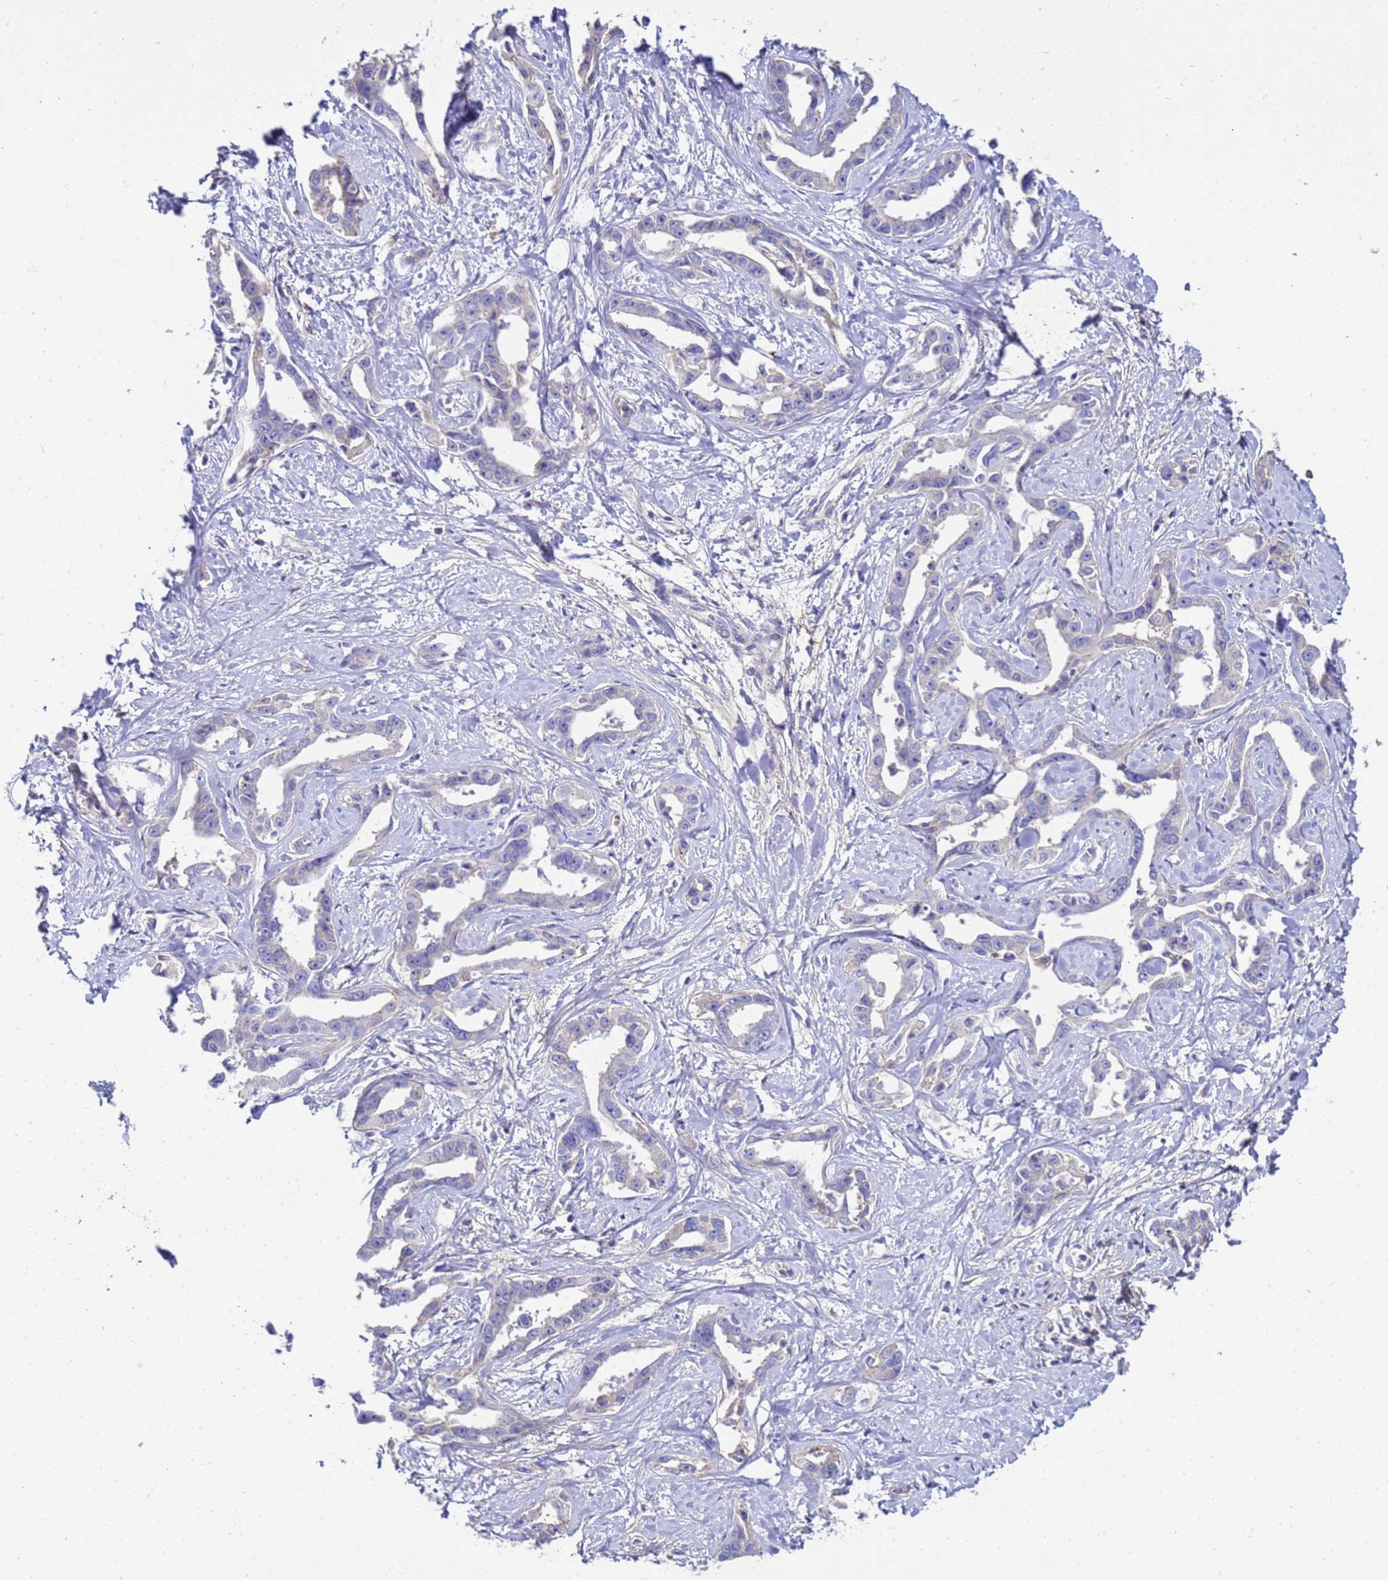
{"staining": {"intensity": "negative", "quantity": "none", "location": "none"}, "tissue": "liver cancer", "cell_type": "Tumor cells", "image_type": "cancer", "snomed": [{"axis": "morphology", "description": "Cholangiocarcinoma"}, {"axis": "topography", "description": "Liver"}], "caption": "This is a histopathology image of IHC staining of liver cancer (cholangiocarcinoma), which shows no staining in tumor cells.", "gene": "TBCD", "patient": {"sex": "male", "age": 59}}